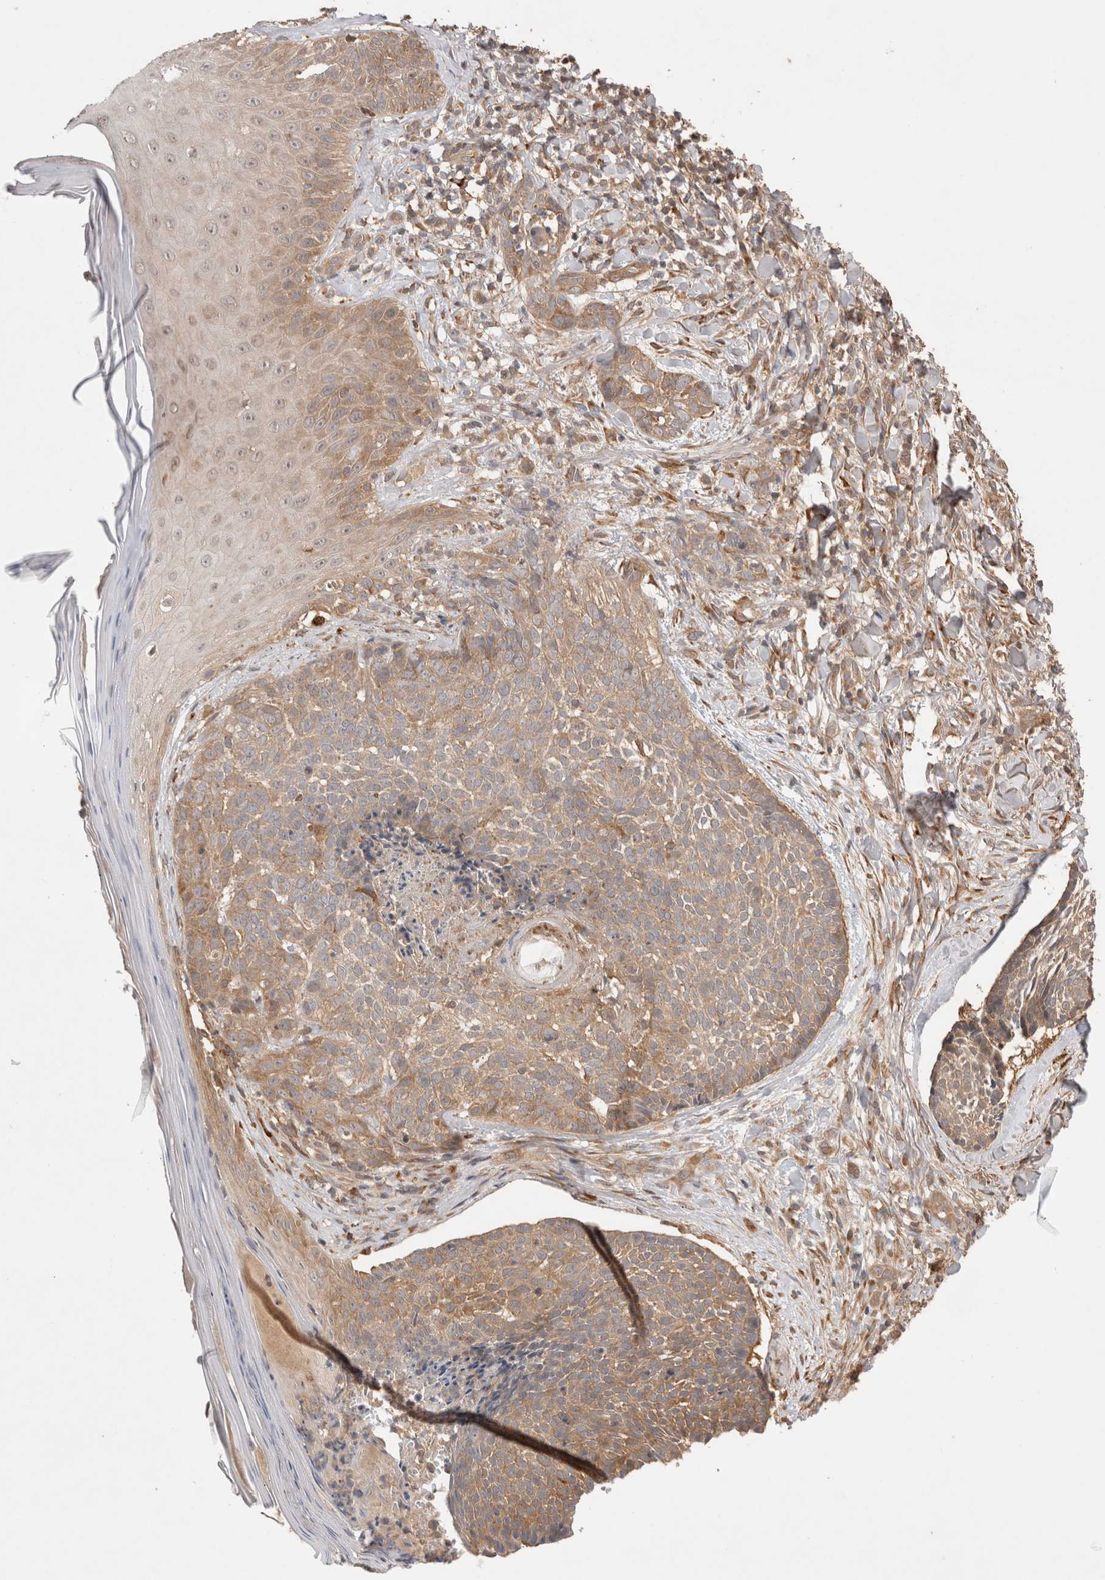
{"staining": {"intensity": "moderate", "quantity": ">75%", "location": "cytoplasmic/membranous"}, "tissue": "skin cancer", "cell_type": "Tumor cells", "image_type": "cancer", "snomed": [{"axis": "morphology", "description": "Normal tissue, NOS"}, {"axis": "morphology", "description": "Basal cell carcinoma"}, {"axis": "topography", "description": "Skin"}], "caption": "This micrograph demonstrates skin cancer (basal cell carcinoma) stained with immunohistochemistry (IHC) to label a protein in brown. The cytoplasmic/membranous of tumor cells show moderate positivity for the protein. Nuclei are counter-stained blue.", "gene": "VPS28", "patient": {"sex": "male", "age": 67}}